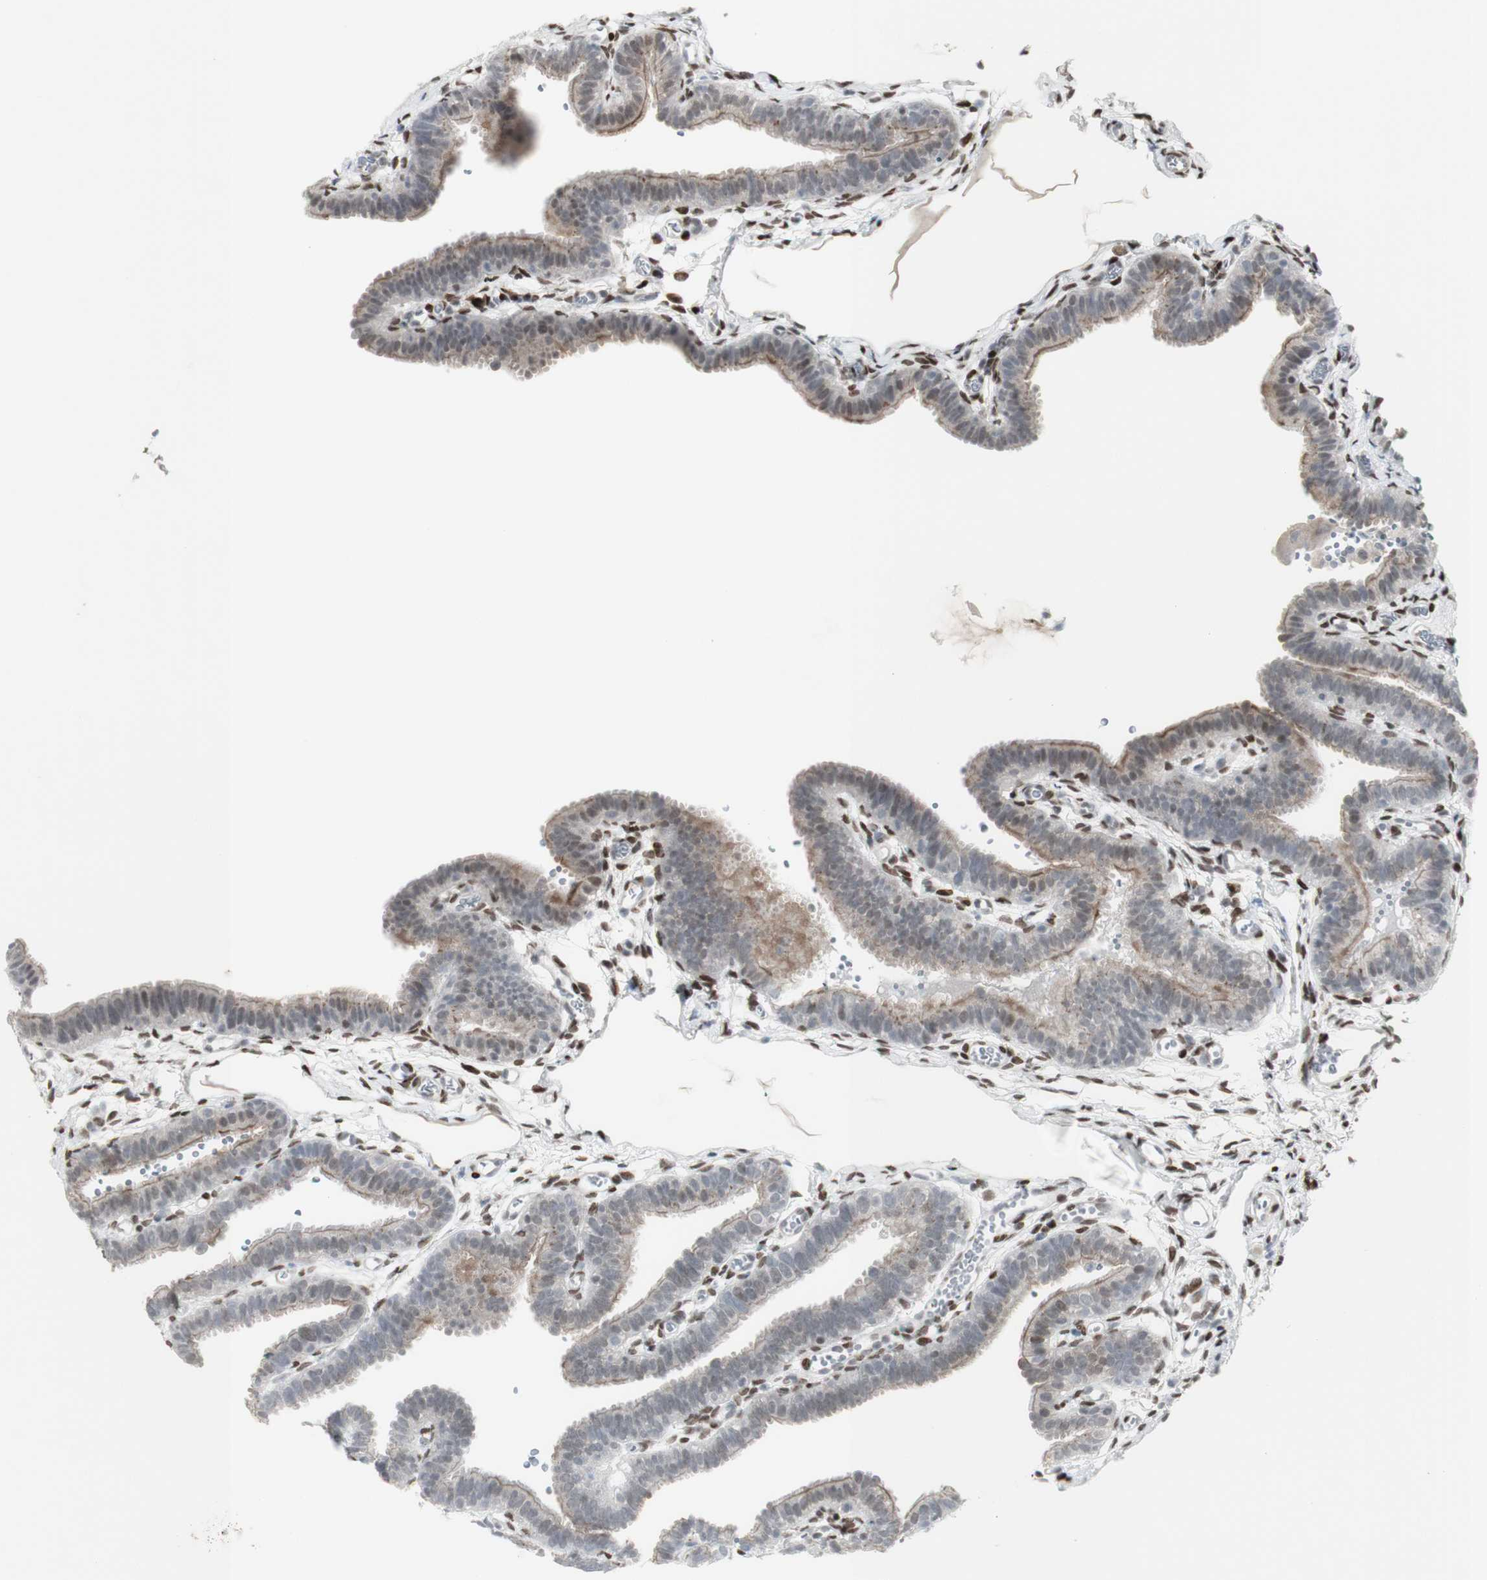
{"staining": {"intensity": "moderate", "quantity": "25%-75%", "location": "cytoplasmic/membranous"}, "tissue": "fallopian tube", "cell_type": "Glandular cells", "image_type": "normal", "snomed": [{"axis": "morphology", "description": "Normal tissue, NOS"}, {"axis": "topography", "description": "Fallopian tube"}, {"axis": "topography", "description": "Placenta"}], "caption": "High-power microscopy captured an IHC image of normal fallopian tube, revealing moderate cytoplasmic/membranous staining in about 25%-75% of glandular cells. (DAB IHC with brightfield microscopy, high magnification).", "gene": "C1orf116", "patient": {"sex": "female", "age": 34}}